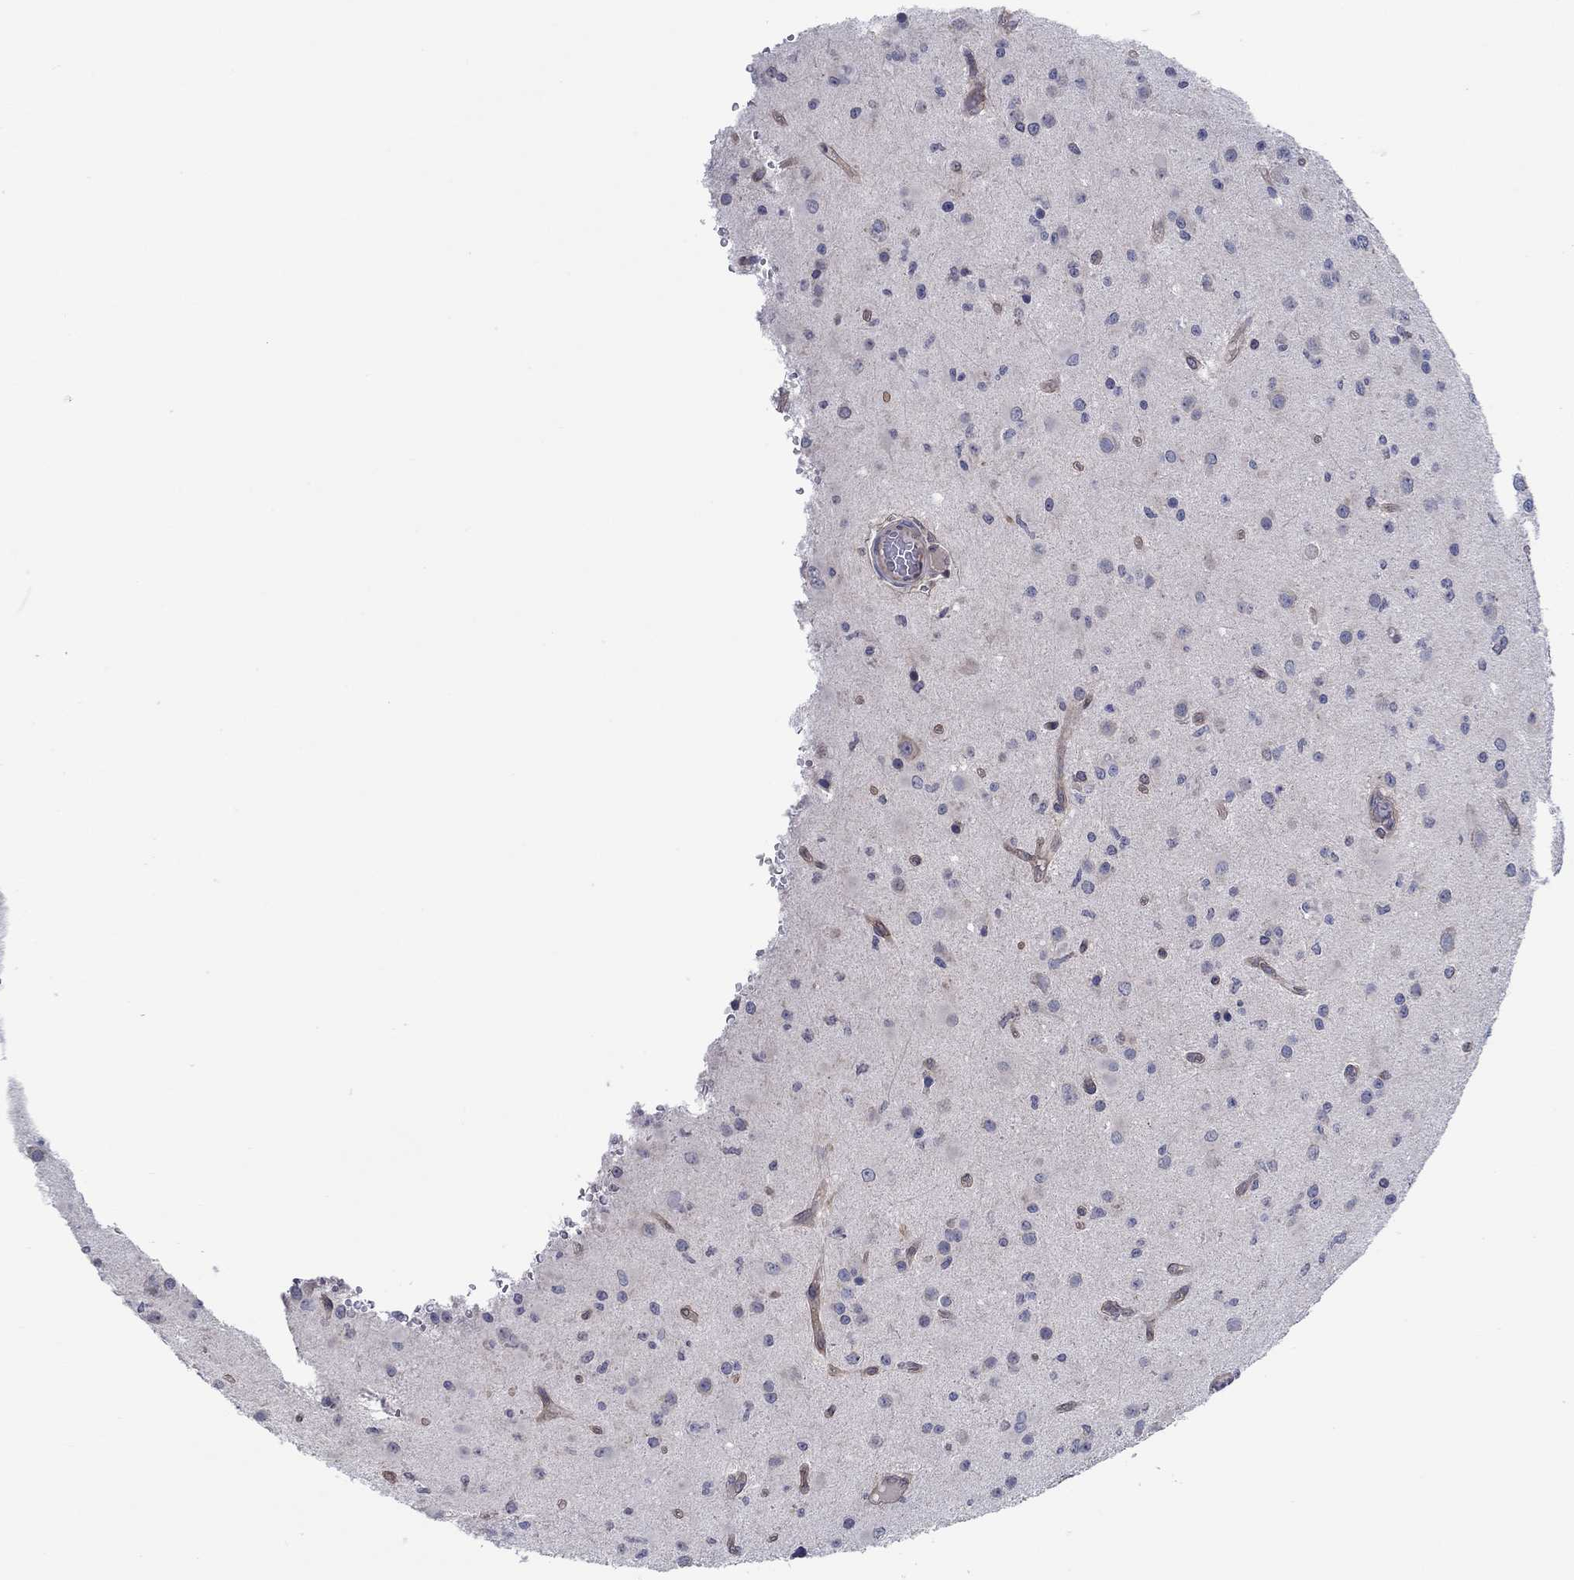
{"staining": {"intensity": "negative", "quantity": "none", "location": "none"}, "tissue": "glioma", "cell_type": "Tumor cells", "image_type": "cancer", "snomed": [{"axis": "morphology", "description": "Glioma, malignant, Low grade"}, {"axis": "topography", "description": "Brain"}], "caption": "High magnification brightfield microscopy of glioma stained with DAB (3,3'-diaminobenzidine) (brown) and counterstained with hematoxylin (blue): tumor cells show no significant staining. The staining was performed using DAB (3,3'-diaminobenzidine) to visualize the protein expression in brown, while the nuclei were stained in blue with hematoxylin (Magnification: 20x).", "gene": "ERMP1", "patient": {"sex": "female", "age": 45}}